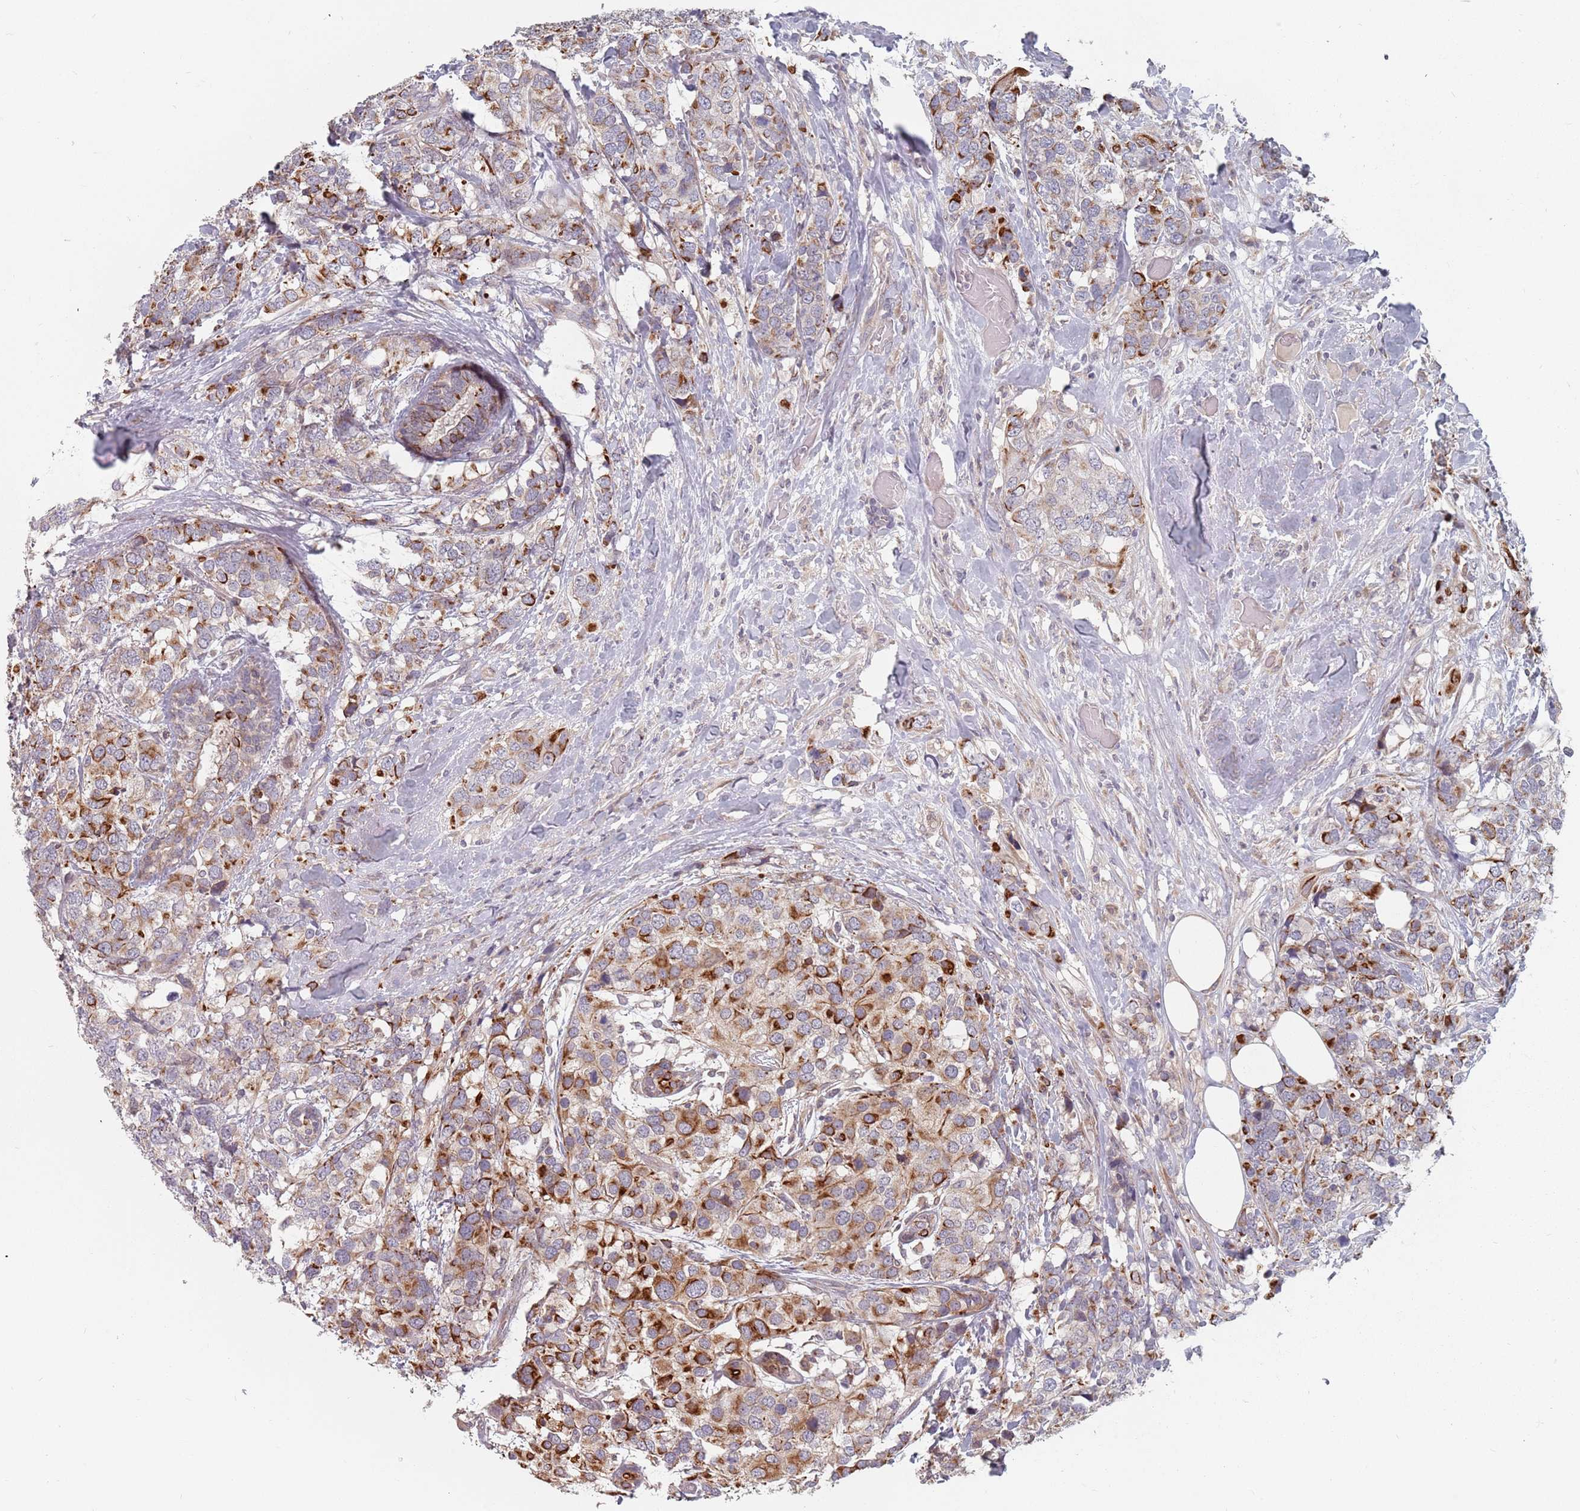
{"staining": {"intensity": "moderate", "quantity": "25%-75%", "location": "cytoplasmic/membranous"}, "tissue": "breast cancer", "cell_type": "Tumor cells", "image_type": "cancer", "snomed": [{"axis": "morphology", "description": "Lobular carcinoma"}, {"axis": "topography", "description": "Breast"}], "caption": "Immunohistochemistry (DAB) staining of human breast cancer (lobular carcinoma) displays moderate cytoplasmic/membranous protein staining in about 25%-75% of tumor cells.", "gene": "ADAL", "patient": {"sex": "female", "age": 59}}